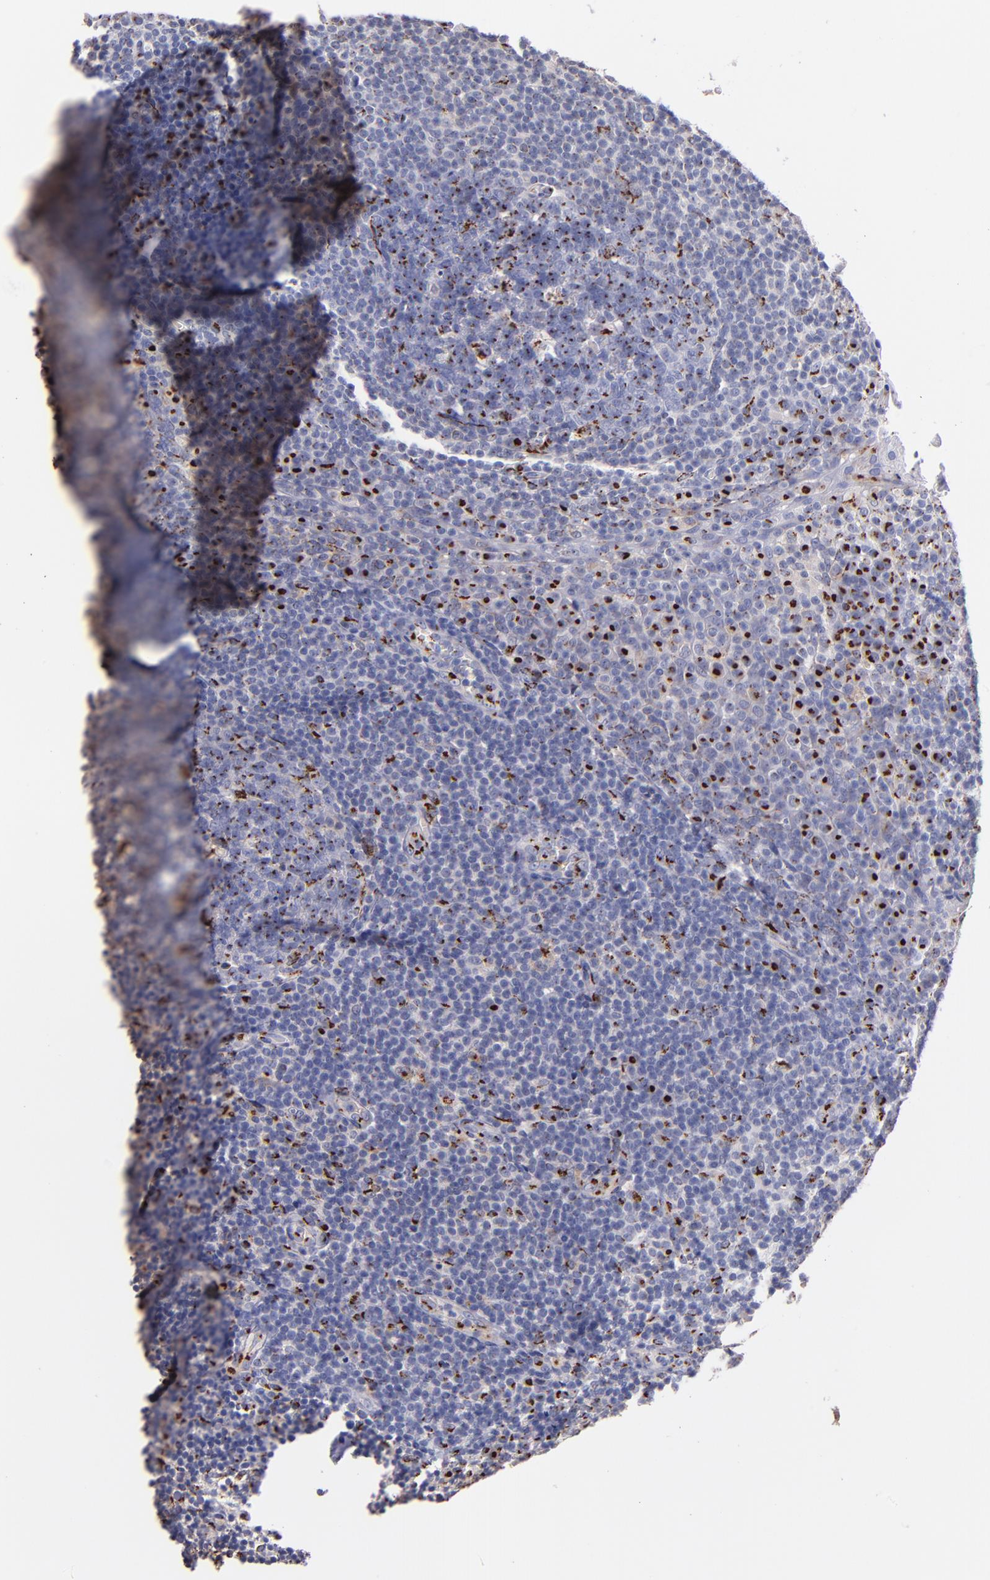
{"staining": {"intensity": "strong", "quantity": "25%-75%", "location": "cytoplasmic/membranous,nuclear"}, "tissue": "tonsil", "cell_type": "Germinal center cells", "image_type": "normal", "snomed": [{"axis": "morphology", "description": "Normal tissue, NOS"}, {"axis": "topography", "description": "Tonsil"}], "caption": "Approximately 25%-75% of germinal center cells in normal human tonsil display strong cytoplasmic/membranous,nuclear protein staining as visualized by brown immunohistochemical staining.", "gene": "GOLIM4", "patient": {"sex": "male", "age": 31}}